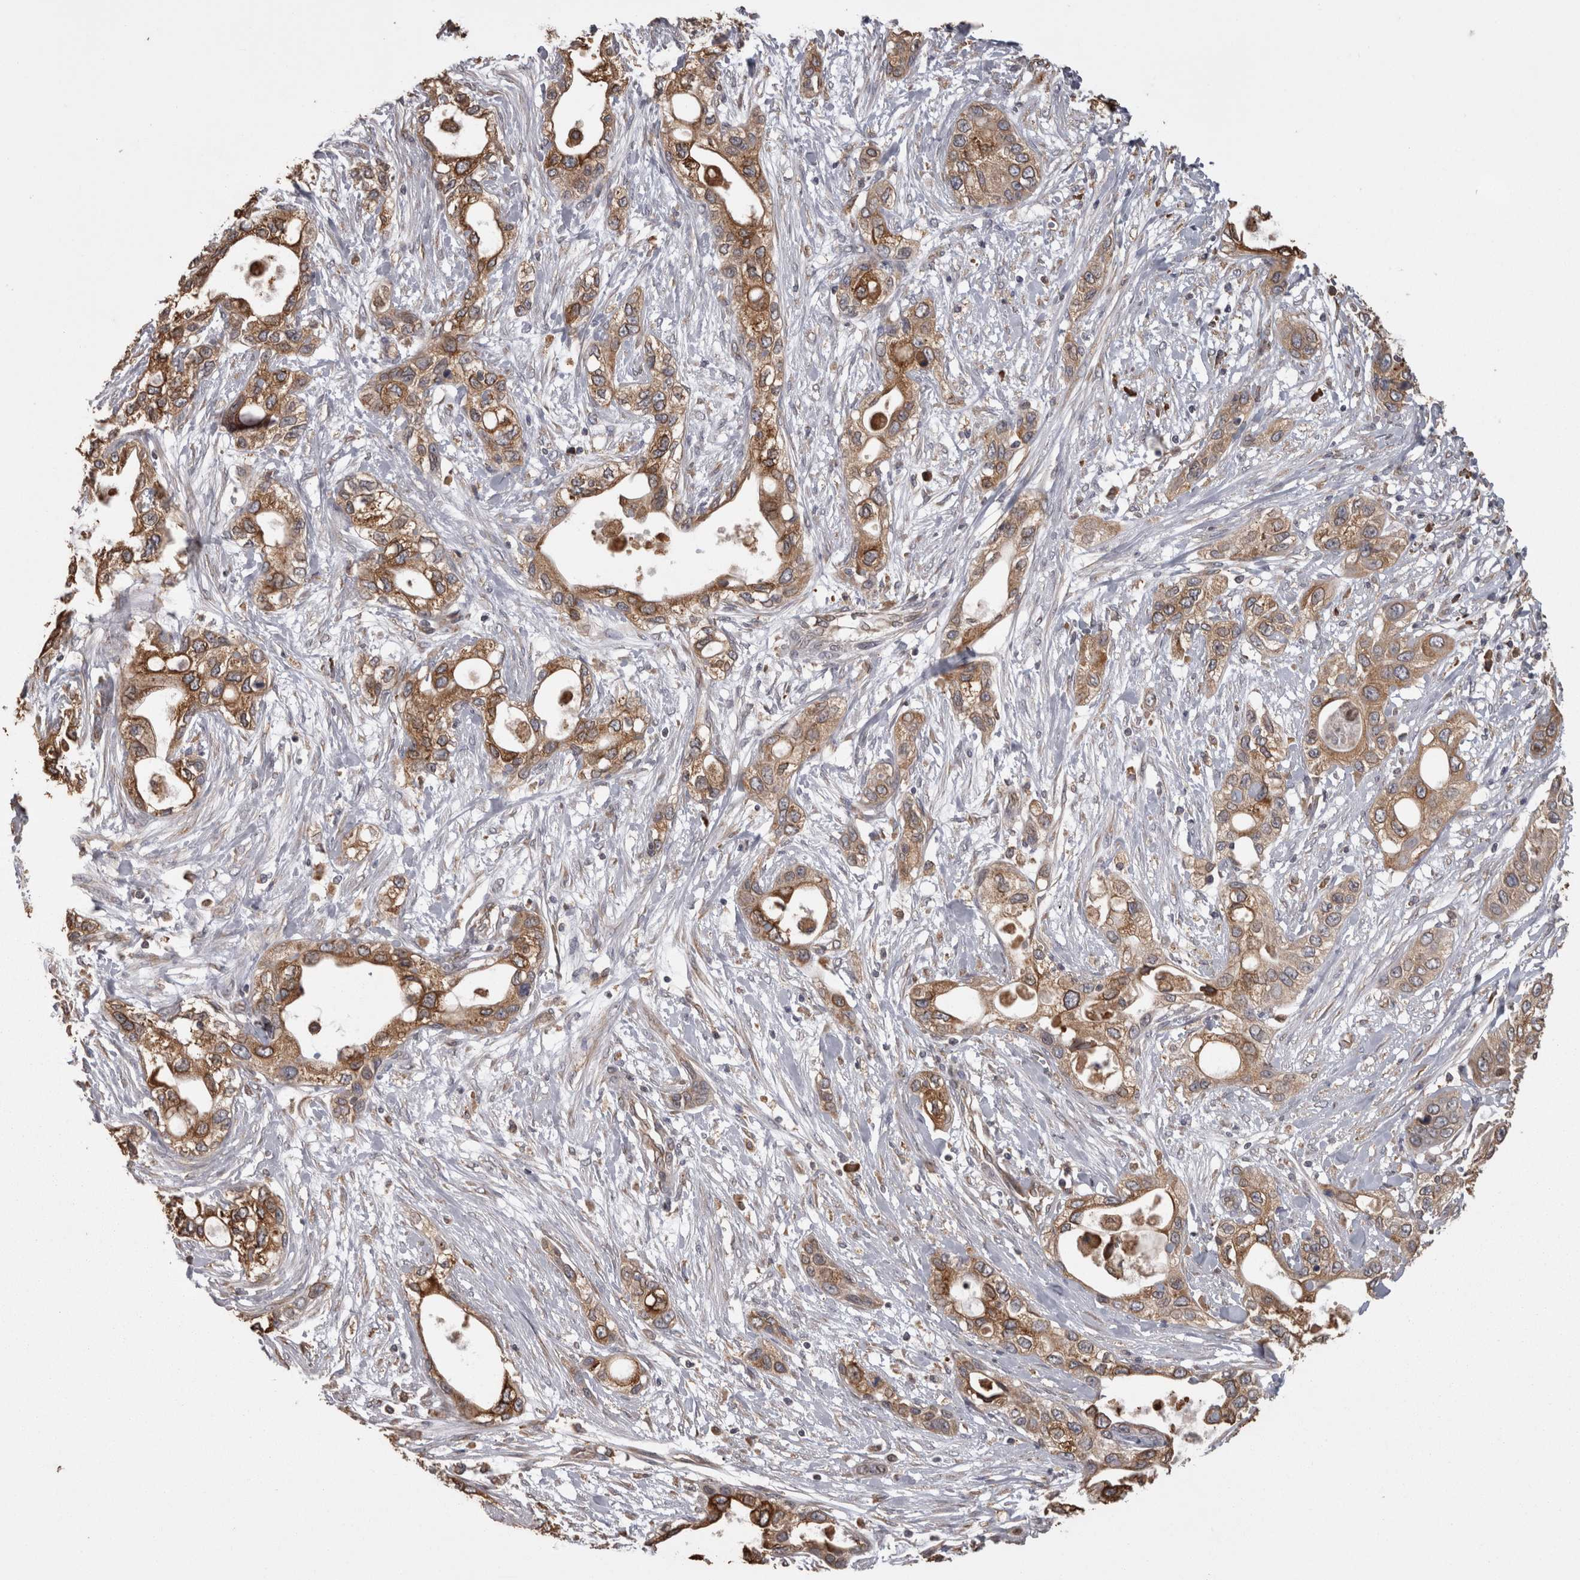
{"staining": {"intensity": "moderate", "quantity": ">75%", "location": "cytoplasmic/membranous"}, "tissue": "pancreatic cancer", "cell_type": "Tumor cells", "image_type": "cancer", "snomed": [{"axis": "morphology", "description": "Adenocarcinoma, NOS"}, {"axis": "topography", "description": "Pancreas"}], "caption": "Immunohistochemistry histopathology image of neoplastic tissue: human pancreatic adenocarcinoma stained using immunohistochemistry (IHC) exhibits medium levels of moderate protein expression localized specifically in the cytoplasmic/membranous of tumor cells, appearing as a cytoplasmic/membranous brown color.", "gene": "PON2", "patient": {"sex": "female", "age": 70}}